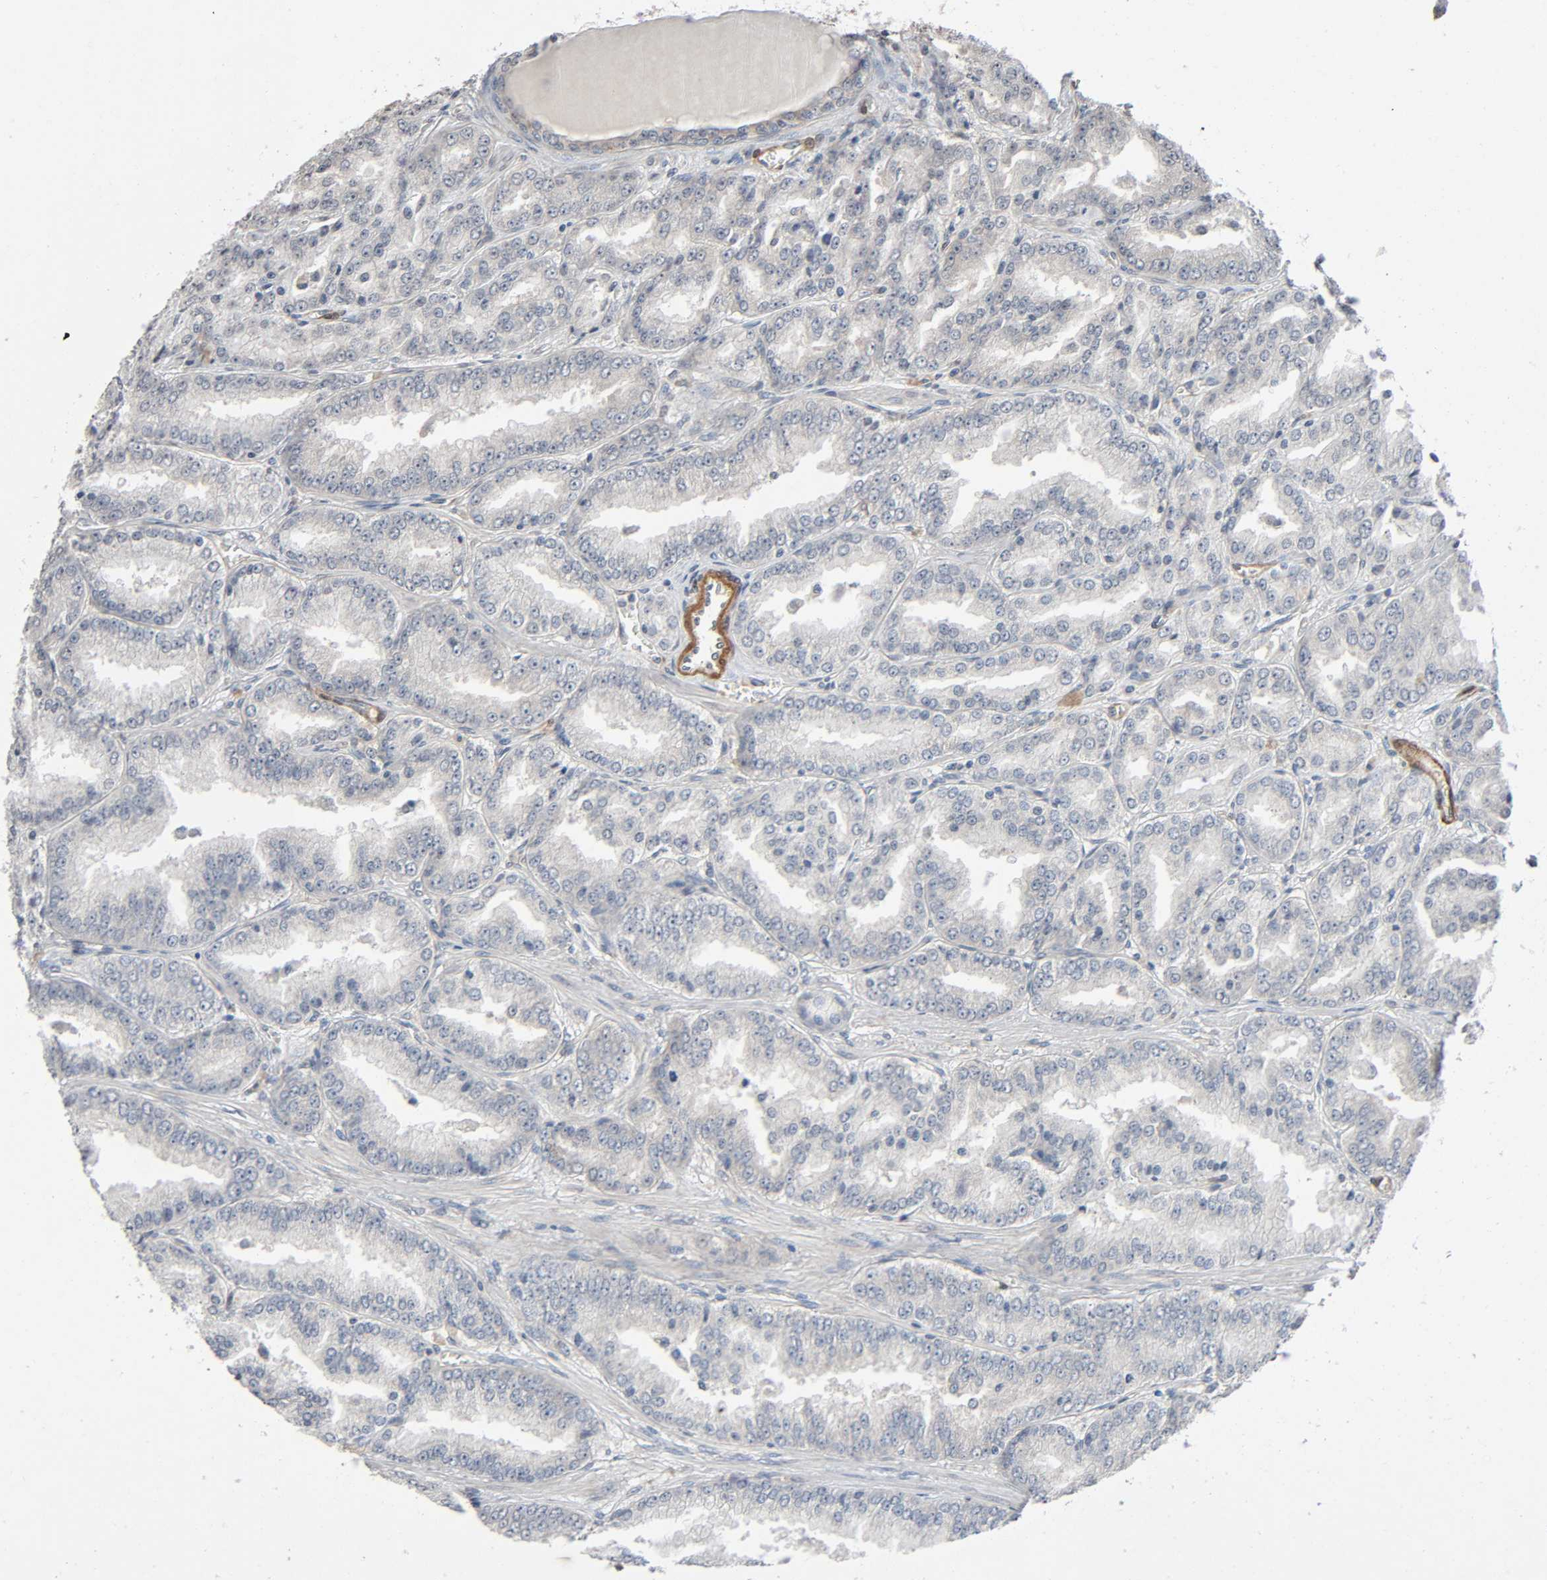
{"staining": {"intensity": "negative", "quantity": "none", "location": "none"}, "tissue": "prostate cancer", "cell_type": "Tumor cells", "image_type": "cancer", "snomed": [{"axis": "morphology", "description": "Adenocarcinoma, High grade"}, {"axis": "topography", "description": "Prostate"}], "caption": "A histopathology image of human prostate cancer is negative for staining in tumor cells.", "gene": "PTK2", "patient": {"sex": "male", "age": 61}}